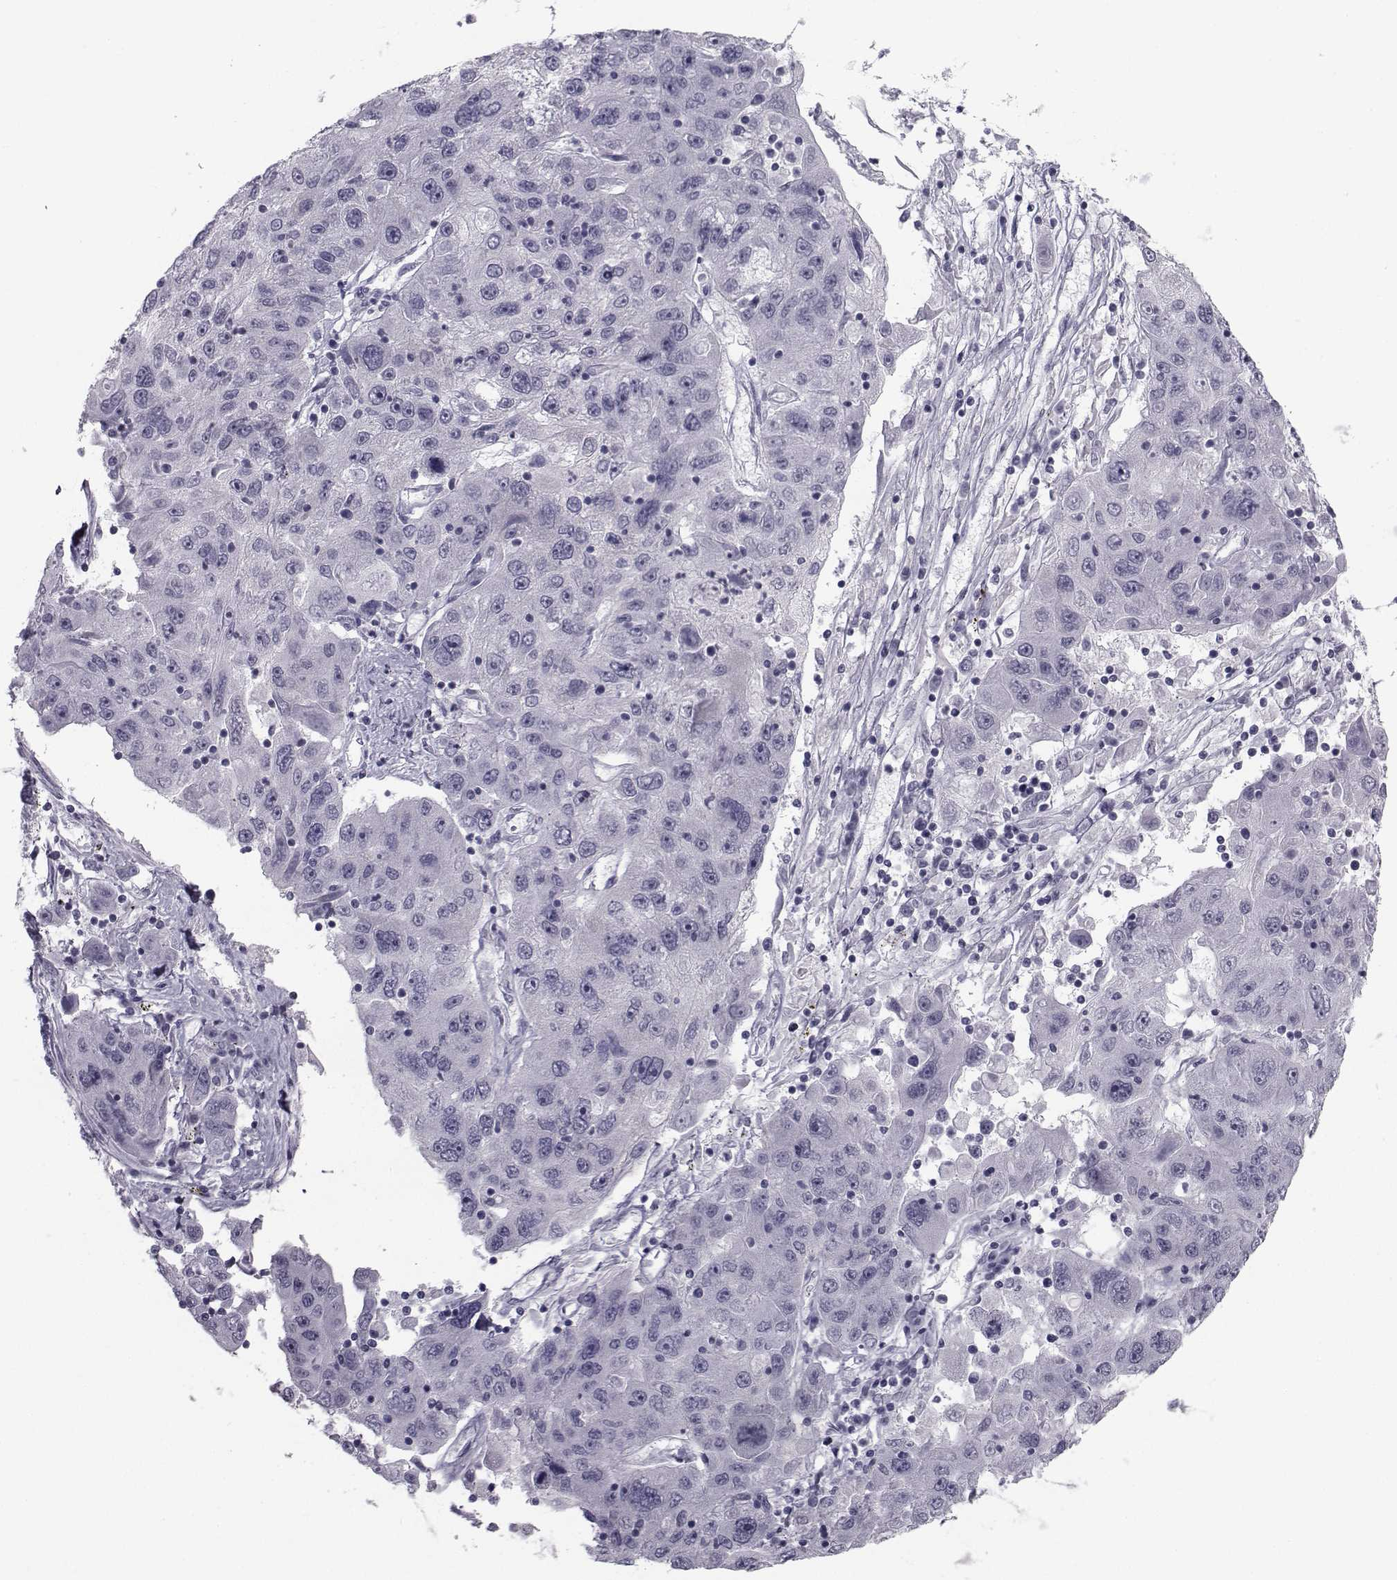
{"staining": {"intensity": "negative", "quantity": "none", "location": "none"}, "tissue": "stomach cancer", "cell_type": "Tumor cells", "image_type": "cancer", "snomed": [{"axis": "morphology", "description": "Adenocarcinoma, NOS"}, {"axis": "topography", "description": "Stomach"}], "caption": "Stomach adenocarcinoma was stained to show a protein in brown. There is no significant expression in tumor cells.", "gene": "FDXR", "patient": {"sex": "male", "age": 56}}